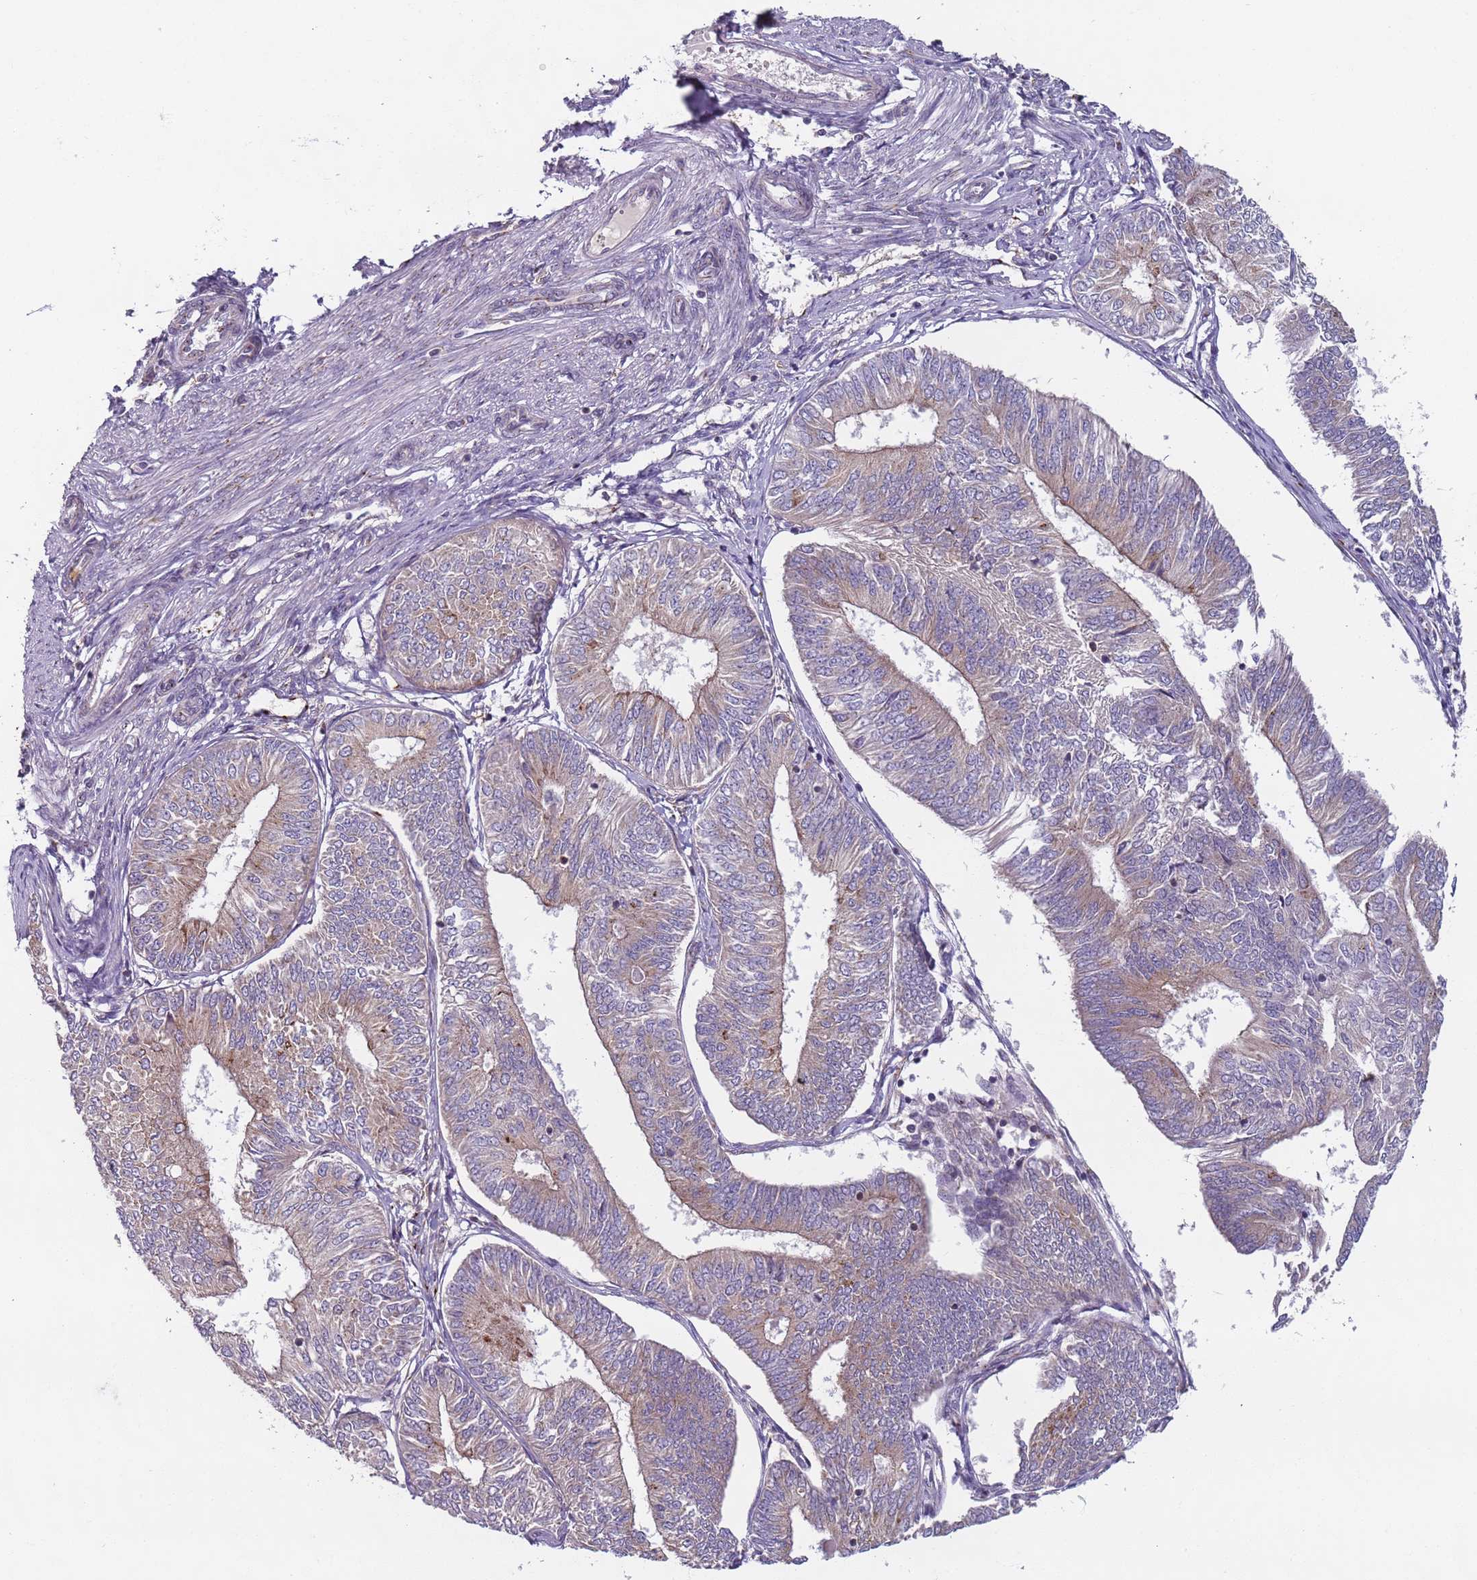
{"staining": {"intensity": "weak", "quantity": "<25%", "location": "cytoplasmic/membranous"}, "tissue": "endometrial cancer", "cell_type": "Tumor cells", "image_type": "cancer", "snomed": [{"axis": "morphology", "description": "Adenocarcinoma, NOS"}, {"axis": "topography", "description": "Endometrium"}], "caption": "Endometrial adenocarcinoma was stained to show a protein in brown. There is no significant expression in tumor cells. (DAB (3,3'-diaminobenzidine) immunohistochemistry, high magnification).", "gene": "AKTIP", "patient": {"sex": "female", "age": 58}}